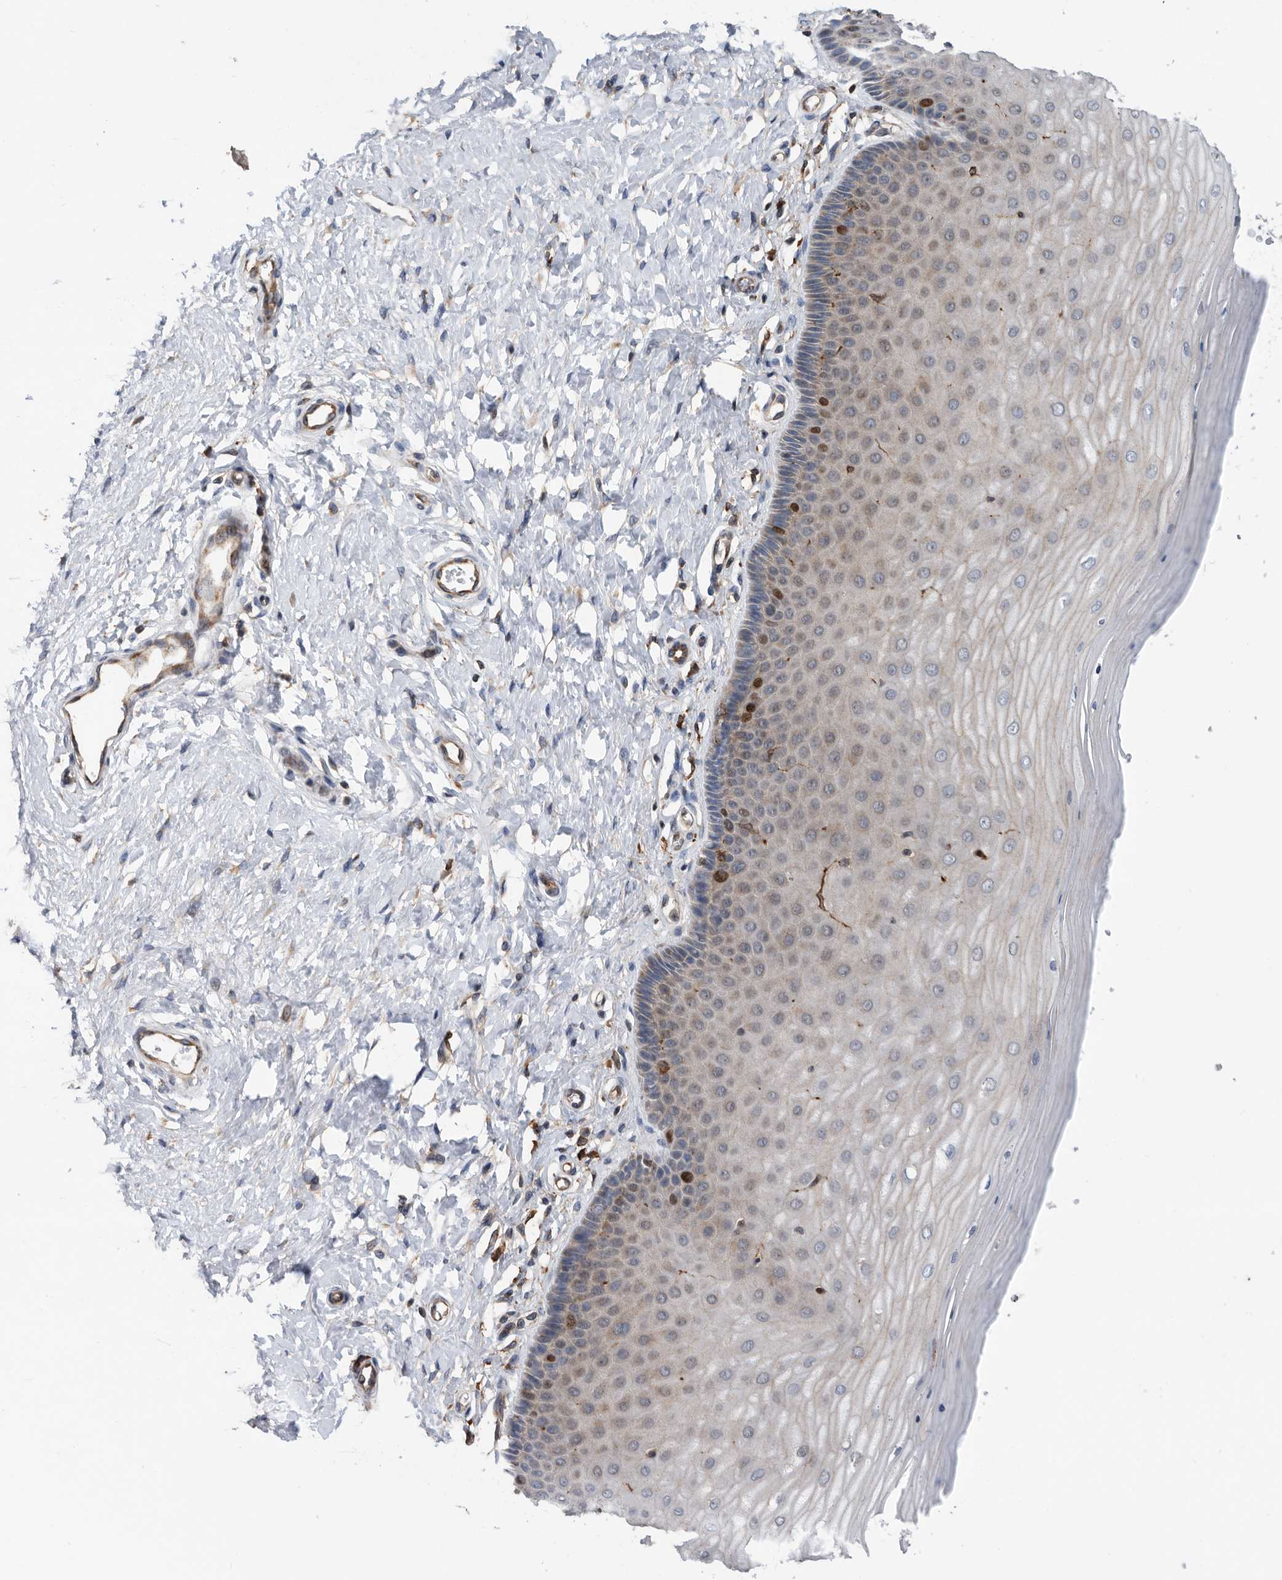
{"staining": {"intensity": "strong", "quantity": ">75%", "location": "cytoplasmic/membranous,nuclear"}, "tissue": "cervix", "cell_type": "Glandular cells", "image_type": "normal", "snomed": [{"axis": "morphology", "description": "Normal tissue, NOS"}, {"axis": "topography", "description": "Cervix"}], "caption": "Glandular cells reveal high levels of strong cytoplasmic/membranous,nuclear staining in about >75% of cells in benign cervix. The staining was performed using DAB (3,3'-diaminobenzidine) to visualize the protein expression in brown, while the nuclei were stained in blue with hematoxylin (Magnification: 20x).", "gene": "ATAD2", "patient": {"sex": "female", "age": 55}}